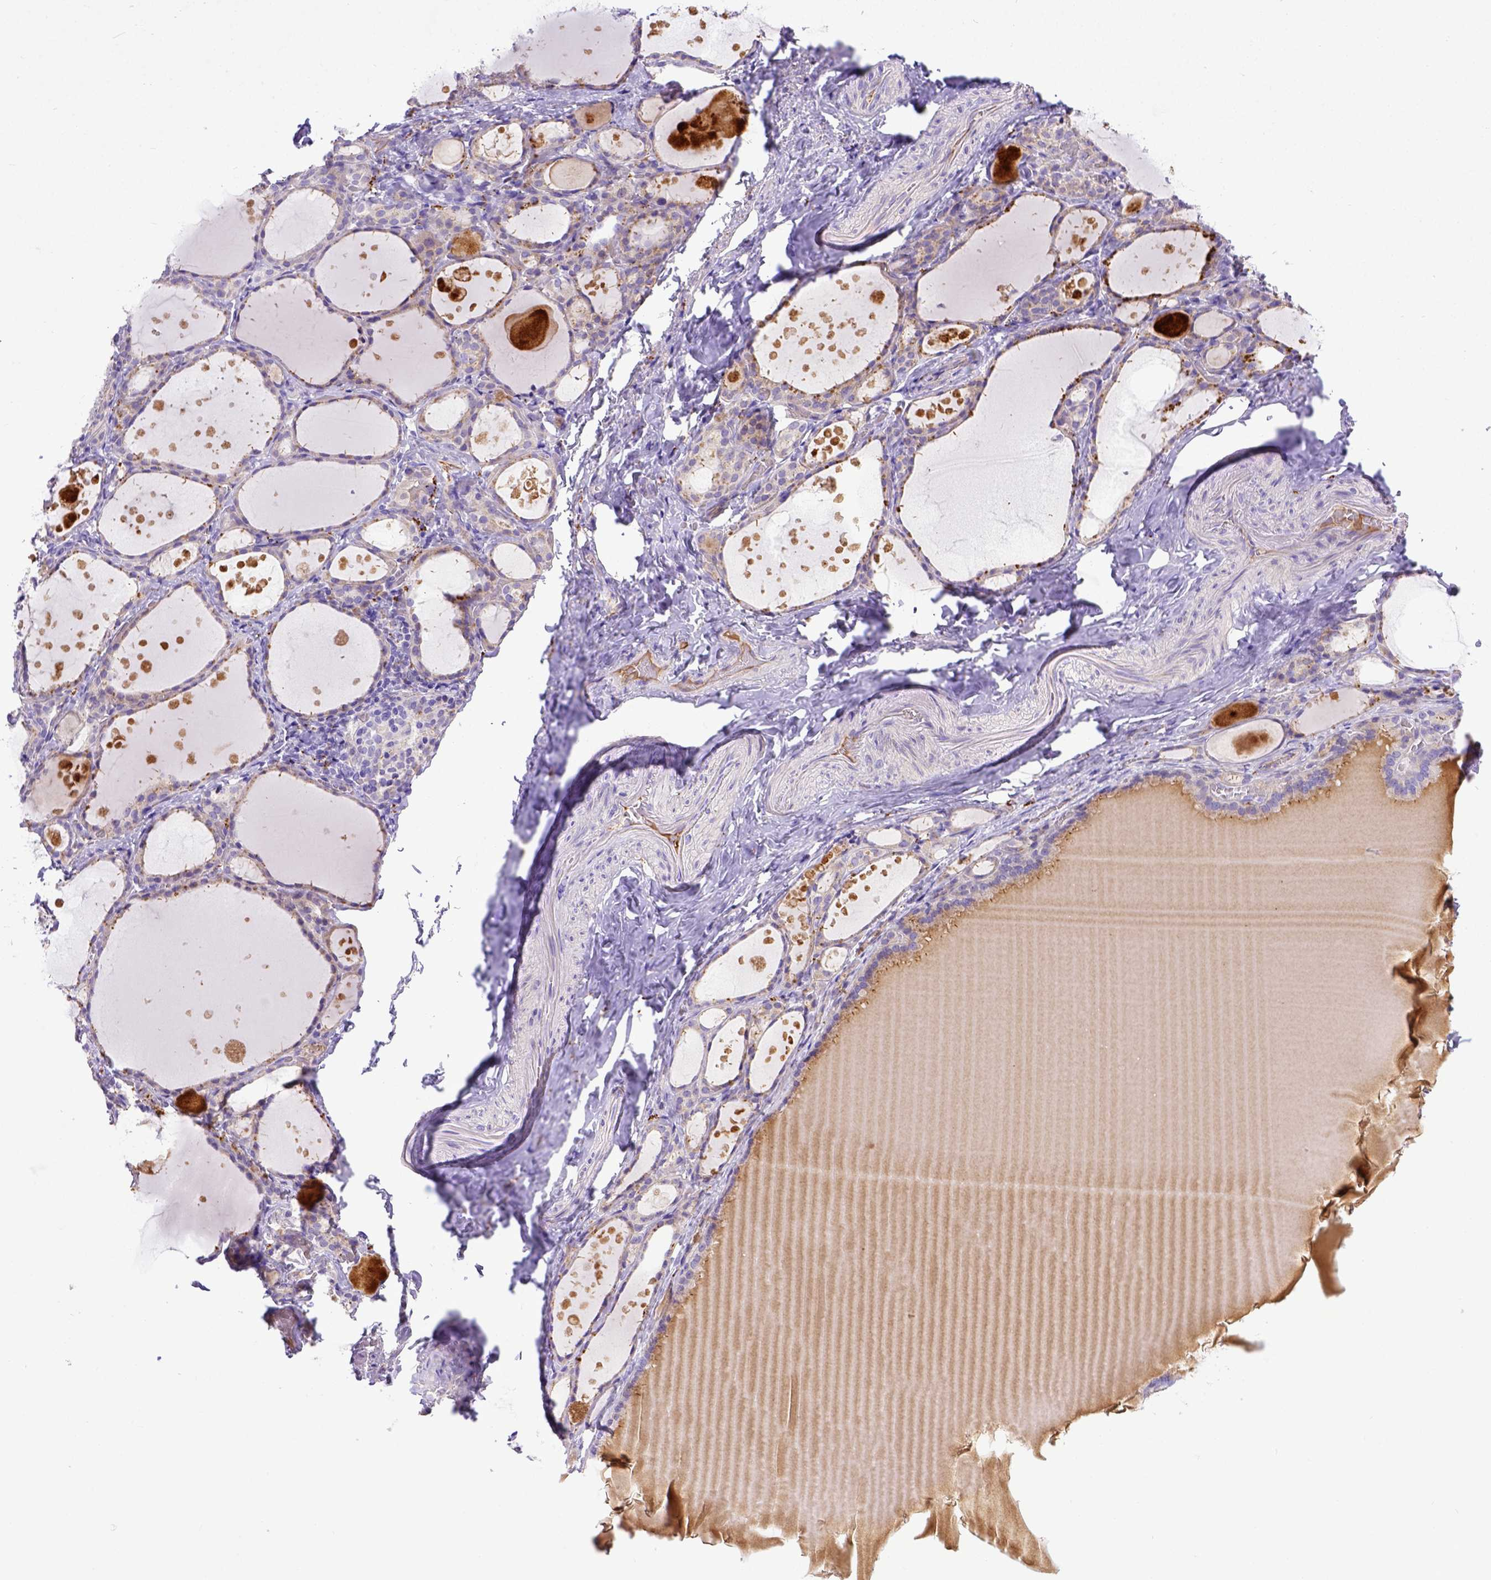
{"staining": {"intensity": "negative", "quantity": "none", "location": "none"}, "tissue": "thyroid gland", "cell_type": "Glandular cells", "image_type": "normal", "snomed": [{"axis": "morphology", "description": "Normal tissue, NOS"}, {"axis": "topography", "description": "Thyroid gland"}], "caption": "A histopathology image of human thyroid gland is negative for staining in glandular cells. (DAB (3,3'-diaminobenzidine) immunohistochemistry (IHC) with hematoxylin counter stain).", "gene": "CFAP300", "patient": {"sex": "male", "age": 68}}